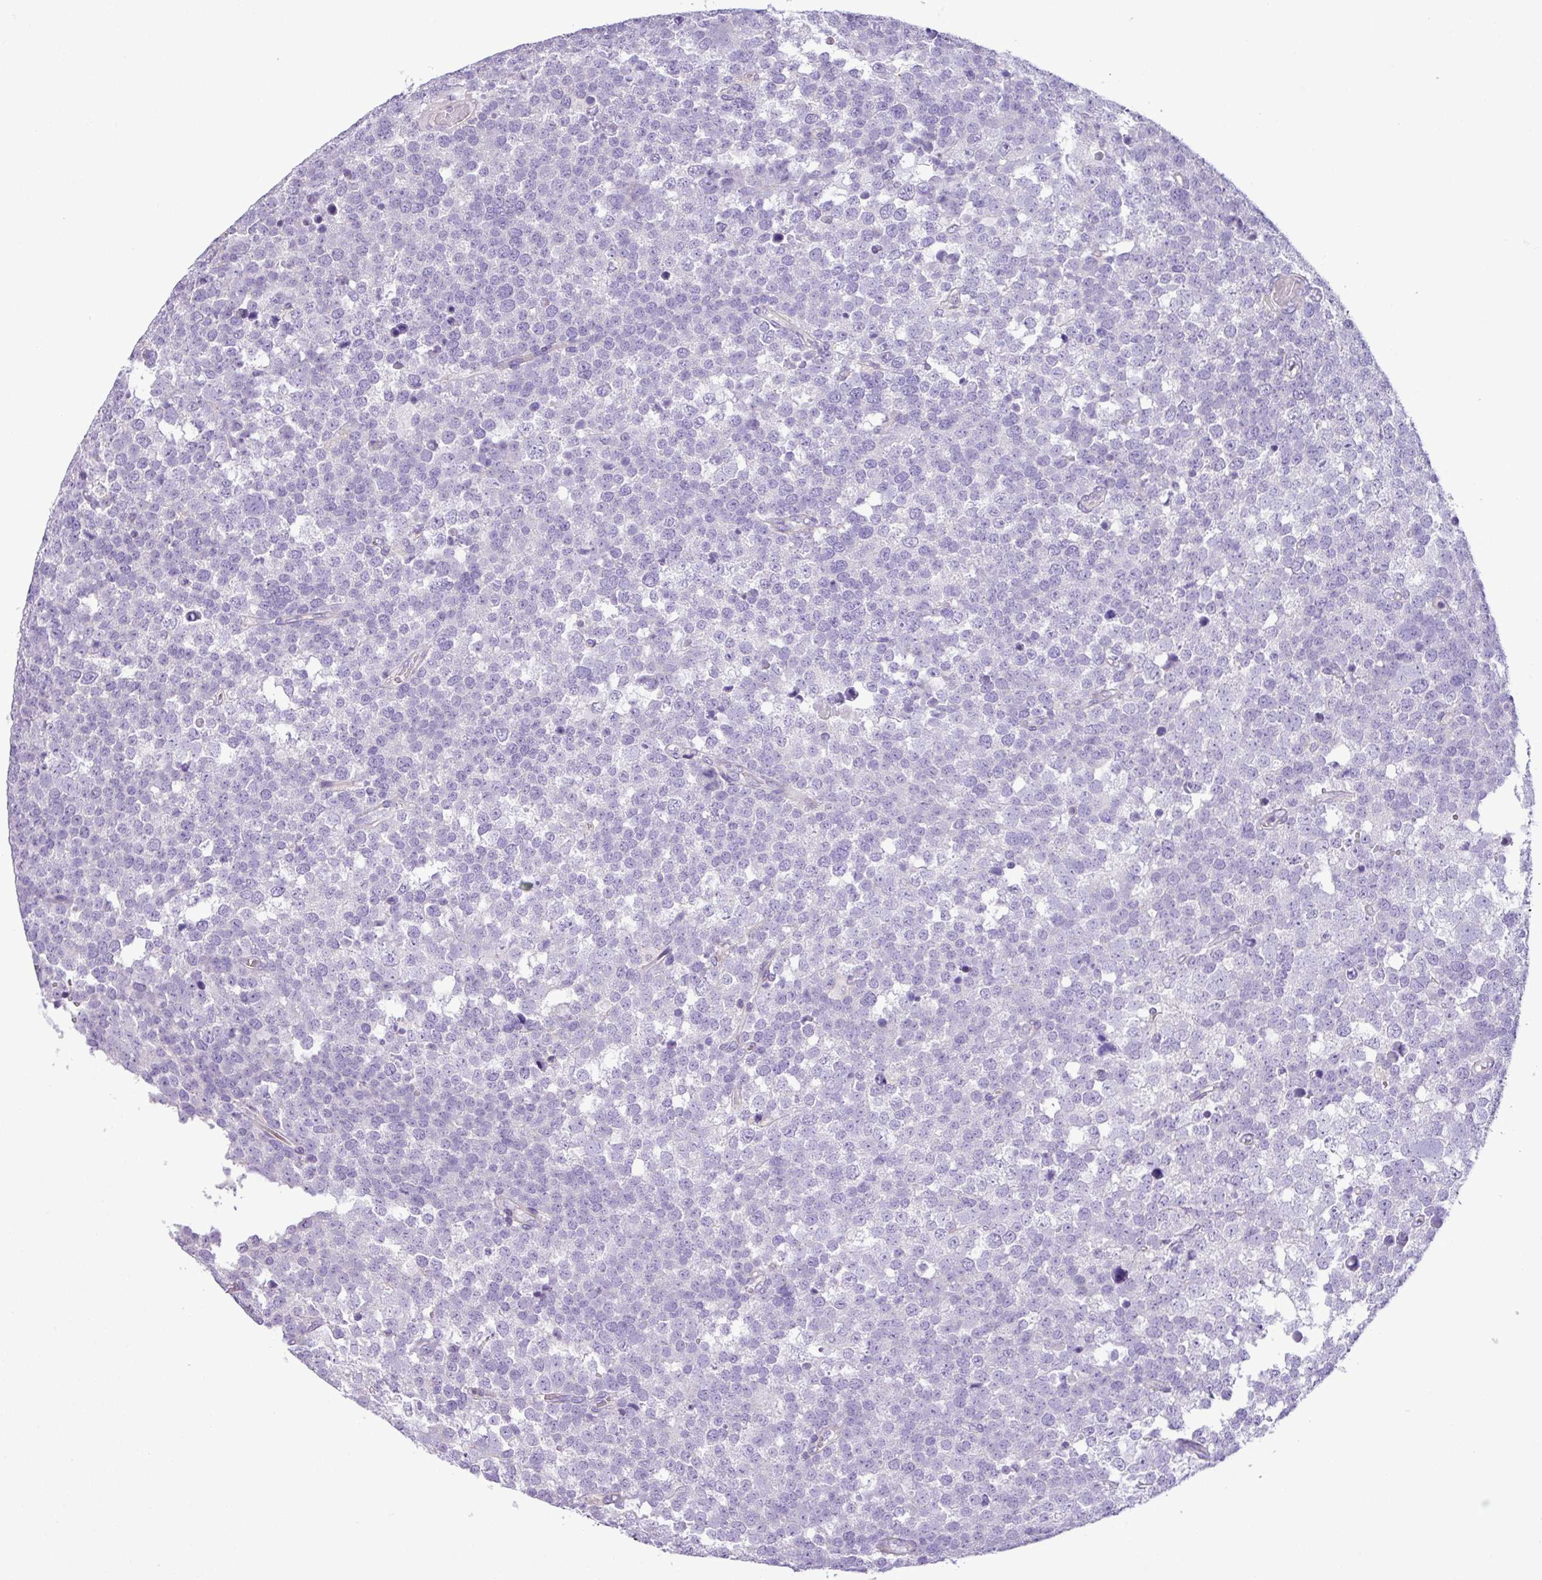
{"staining": {"intensity": "negative", "quantity": "none", "location": "none"}, "tissue": "testis cancer", "cell_type": "Tumor cells", "image_type": "cancer", "snomed": [{"axis": "morphology", "description": "Seminoma, NOS"}, {"axis": "topography", "description": "Testis"}], "caption": "DAB (3,3'-diaminobenzidine) immunohistochemical staining of human seminoma (testis) displays no significant positivity in tumor cells.", "gene": "ZNF334", "patient": {"sex": "male", "age": 71}}